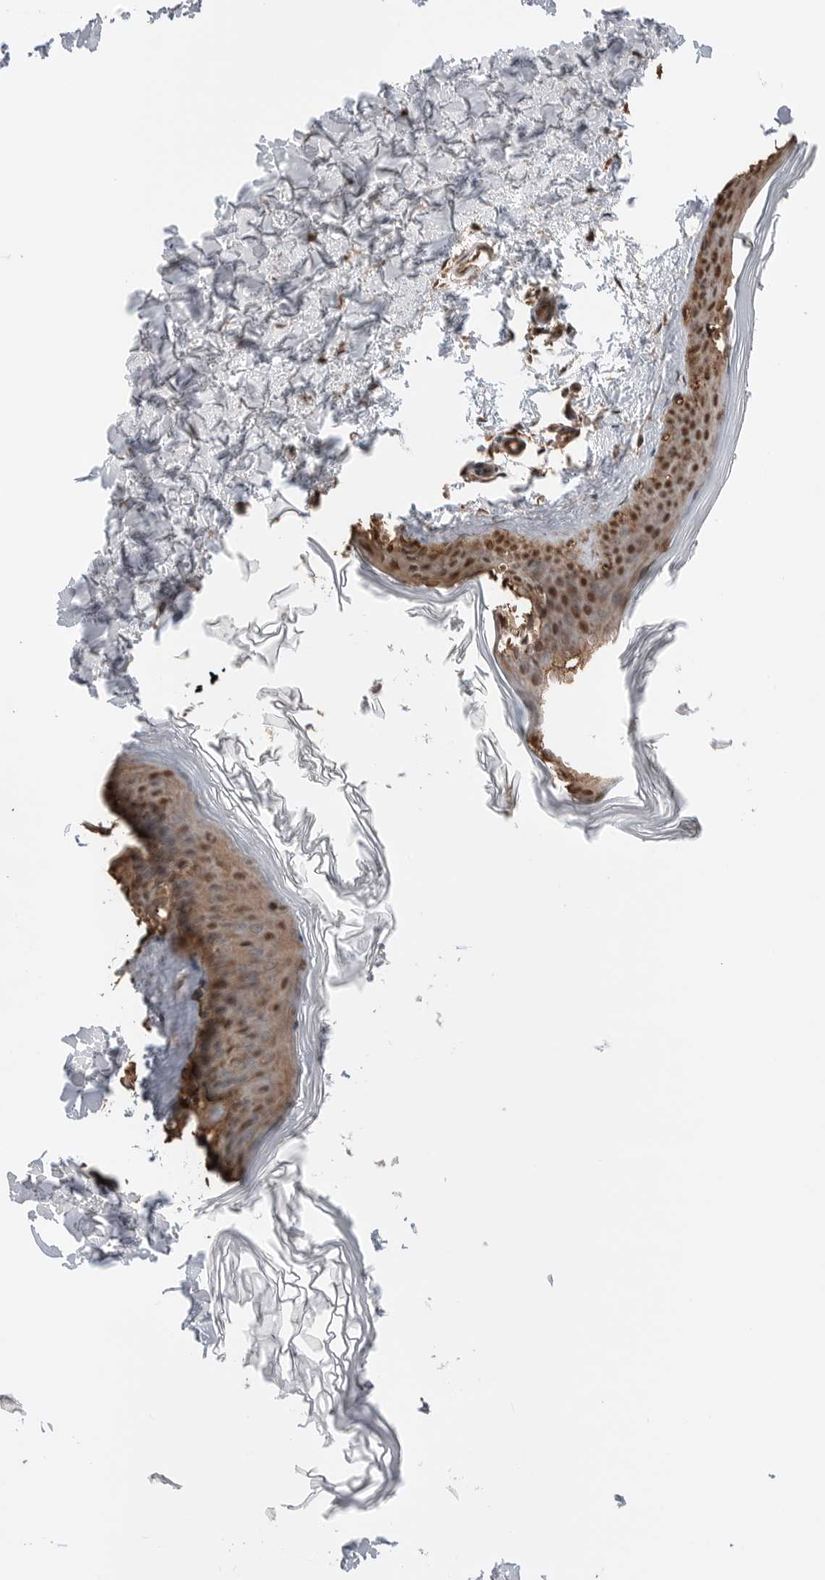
{"staining": {"intensity": "moderate", "quantity": ">75%", "location": "cytoplasmic/membranous,nuclear"}, "tissue": "skin", "cell_type": "Fibroblasts", "image_type": "normal", "snomed": [{"axis": "morphology", "description": "Normal tissue, NOS"}, {"axis": "topography", "description": "Skin"}], "caption": "Skin stained for a protein exhibits moderate cytoplasmic/membranous,nuclear positivity in fibroblasts.", "gene": "PEAK1", "patient": {"sex": "female", "age": 27}}